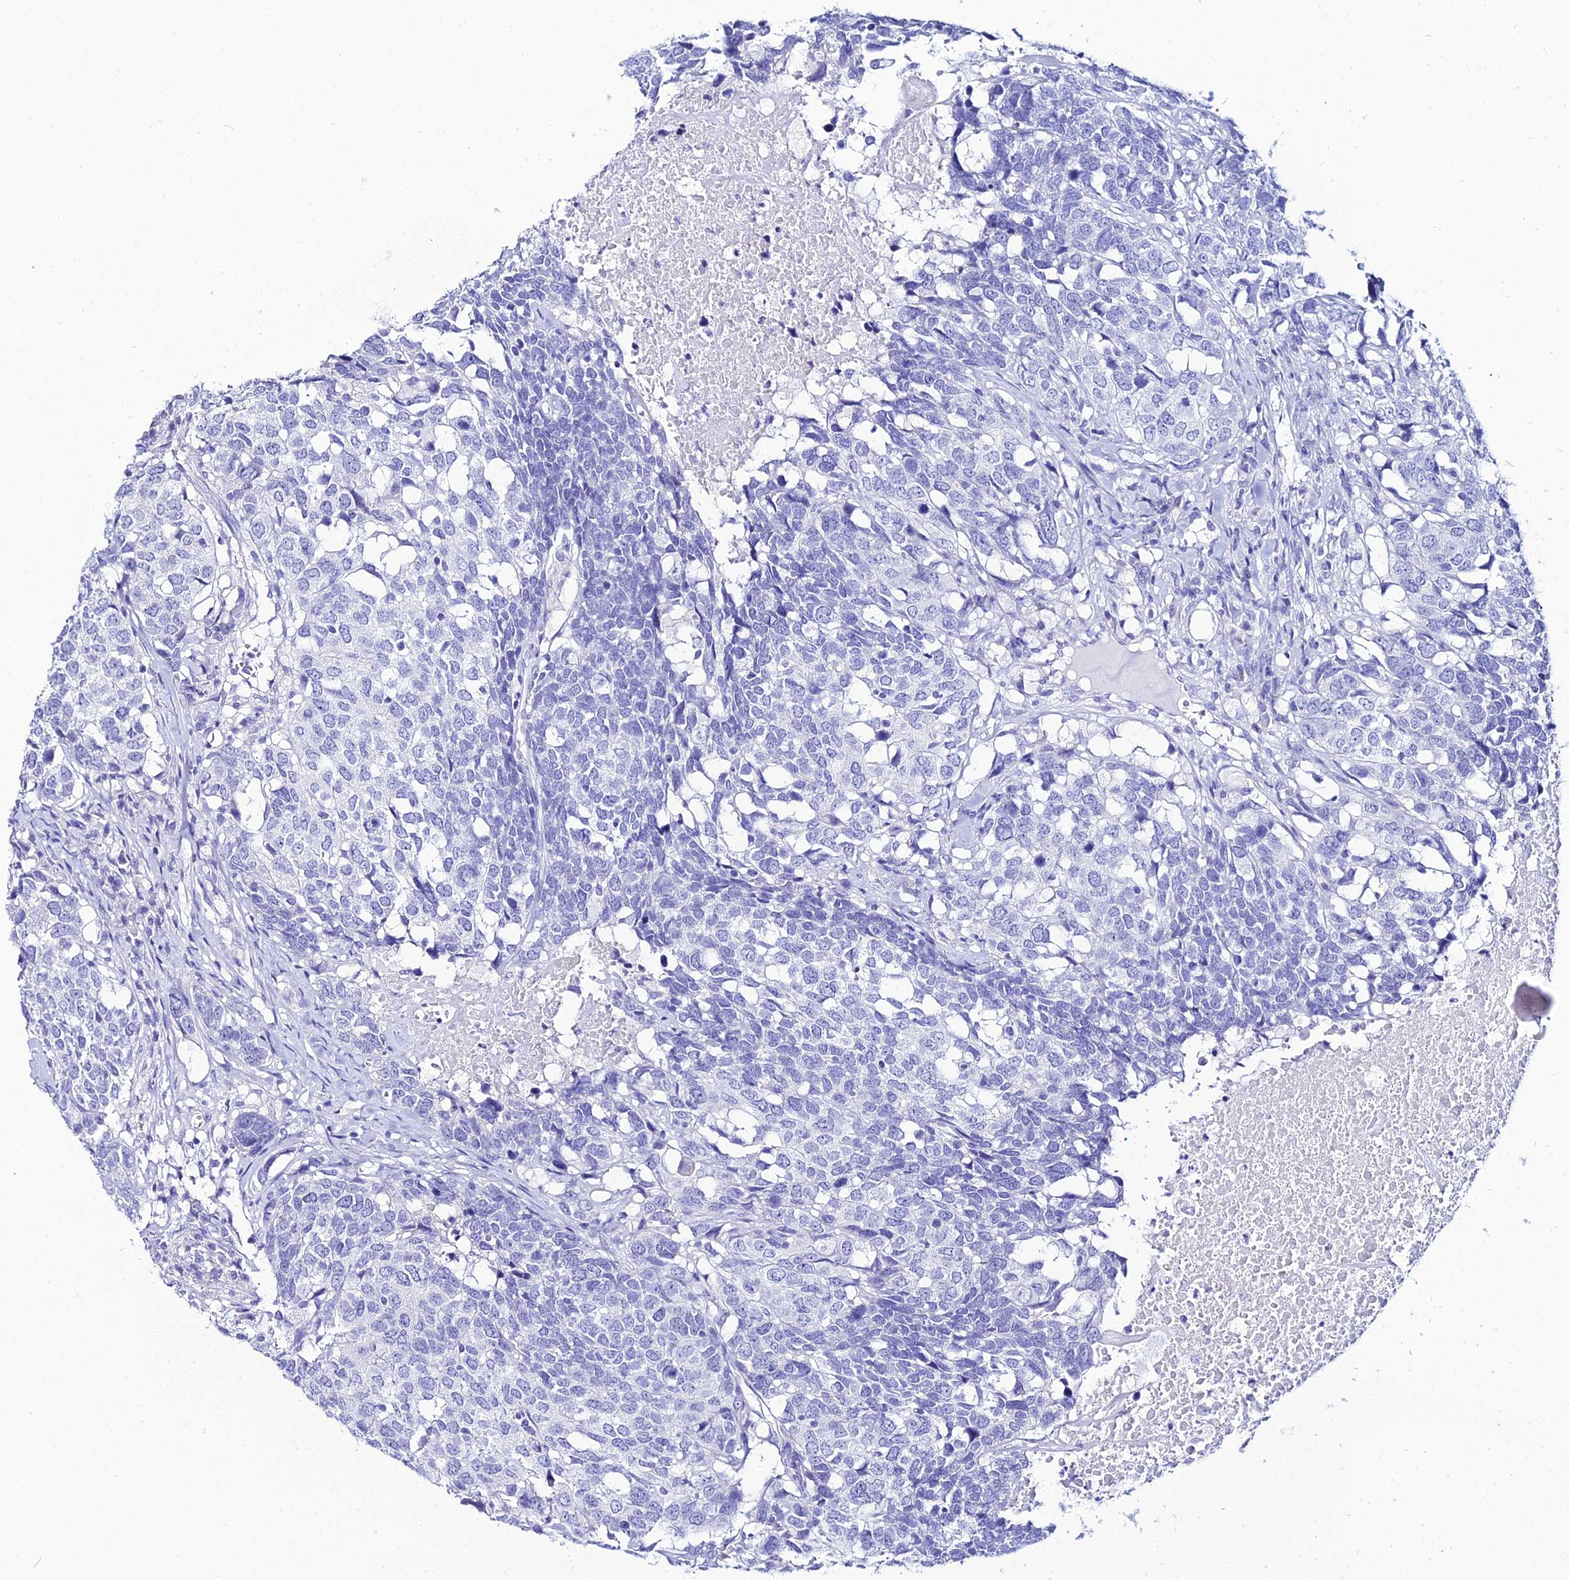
{"staining": {"intensity": "negative", "quantity": "none", "location": "none"}, "tissue": "head and neck cancer", "cell_type": "Tumor cells", "image_type": "cancer", "snomed": [{"axis": "morphology", "description": "Squamous cell carcinoma, NOS"}, {"axis": "topography", "description": "Head-Neck"}], "caption": "The micrograph shows no staining of tumor cells in squamous cell carcinoma (head and neck).", "gene": "OR4D5", "patient": {"sex": "male", "age": 66}}